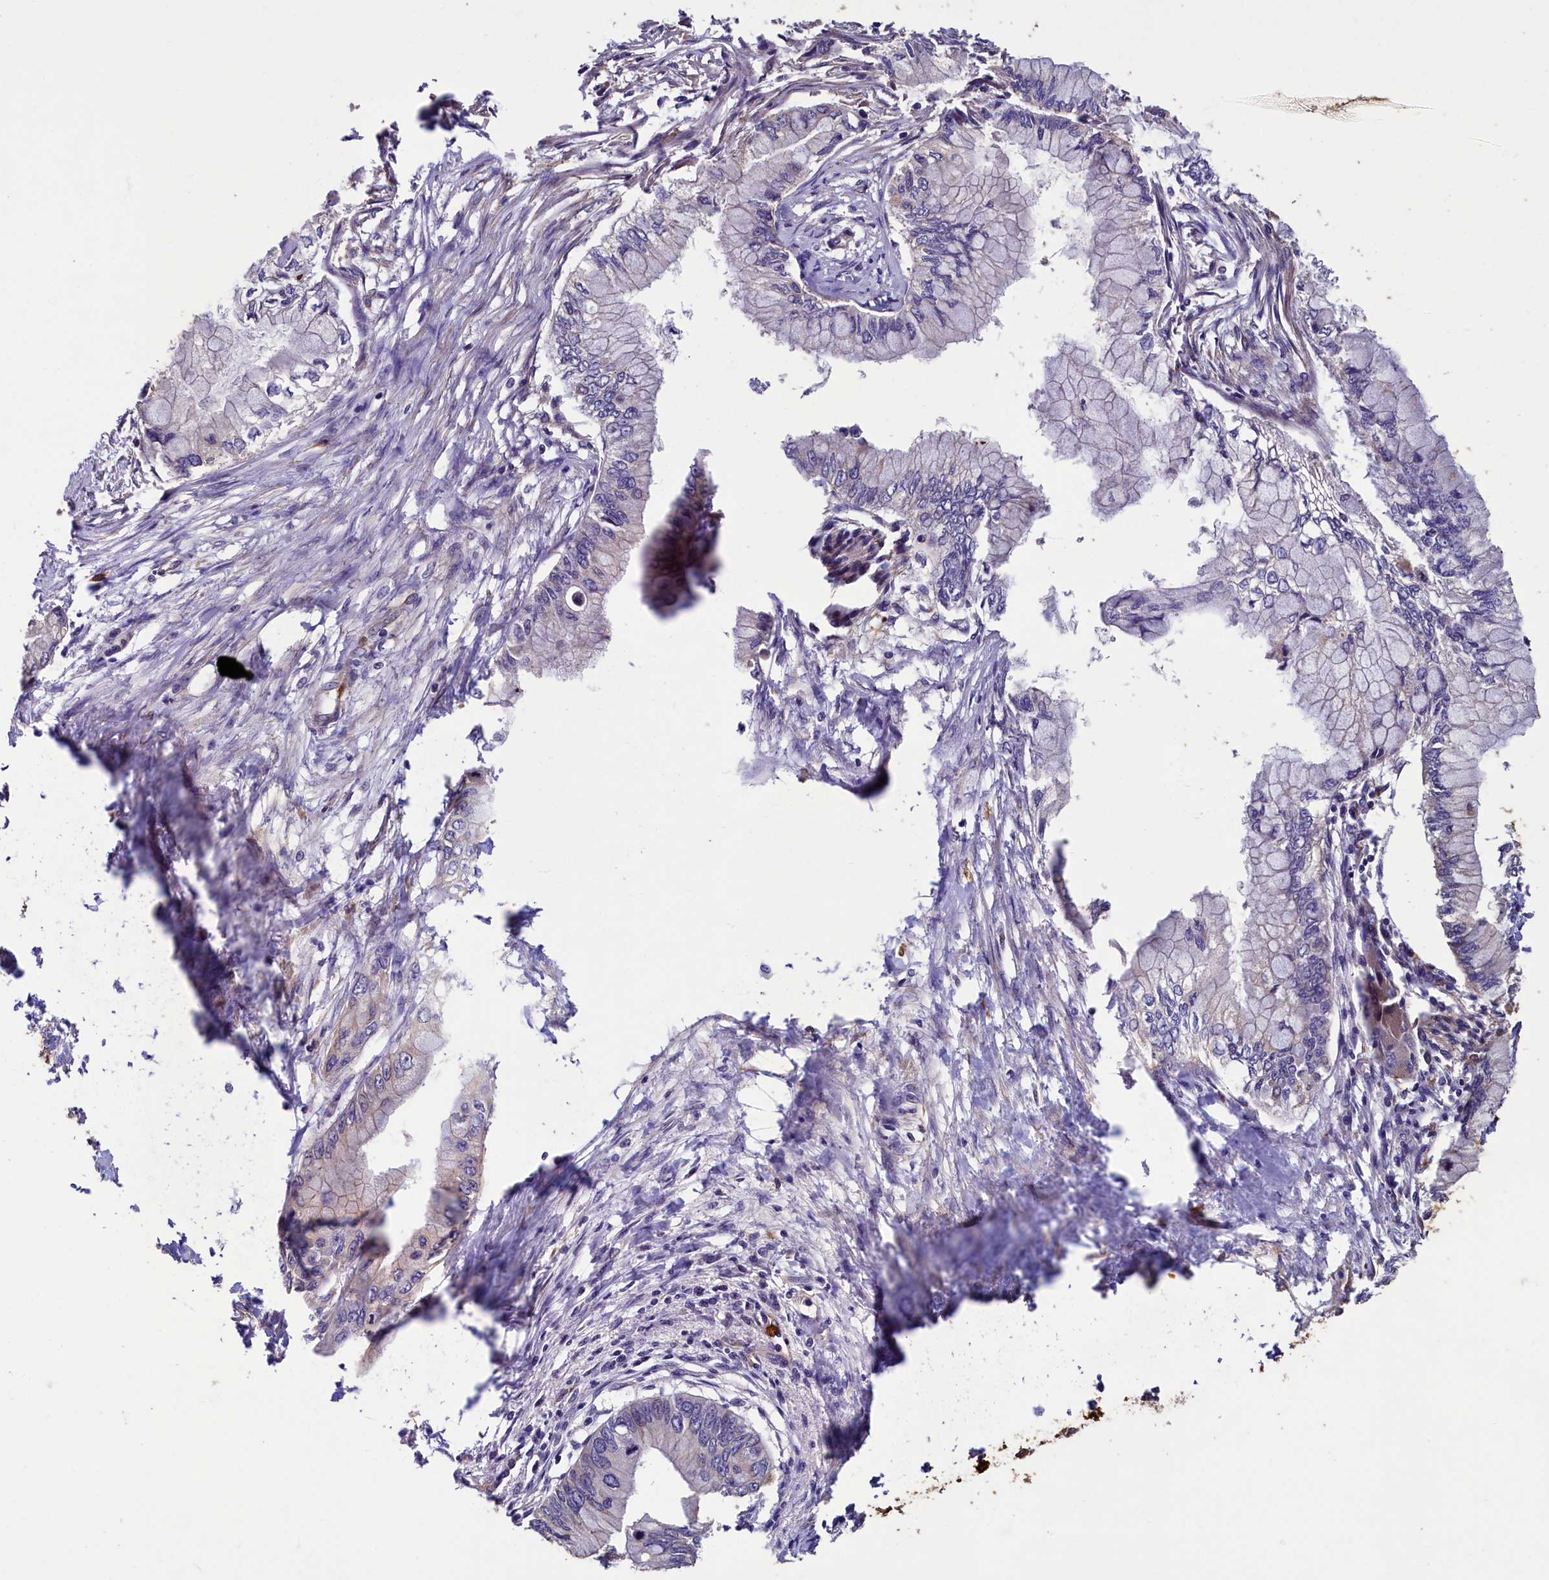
{"staining": {"intensity": "negative", "quantity": "none", "location": "none"}, "tissue": "pancreatic cancer", "cell_type": "Tumor cells", "image_type": "cancer", "snomed": [{"axis": "morphology", "description": "Adenocarcinoma, NOS"}, {"axis": "topography", "description": "Pancreas"}], "caption": "Pancreatic cancer was stained to show a protein in brown. There is no significant positivity in tumor cells.", "gene": "CCDC102B", "patient": {"sex": "male", "age": 48}}